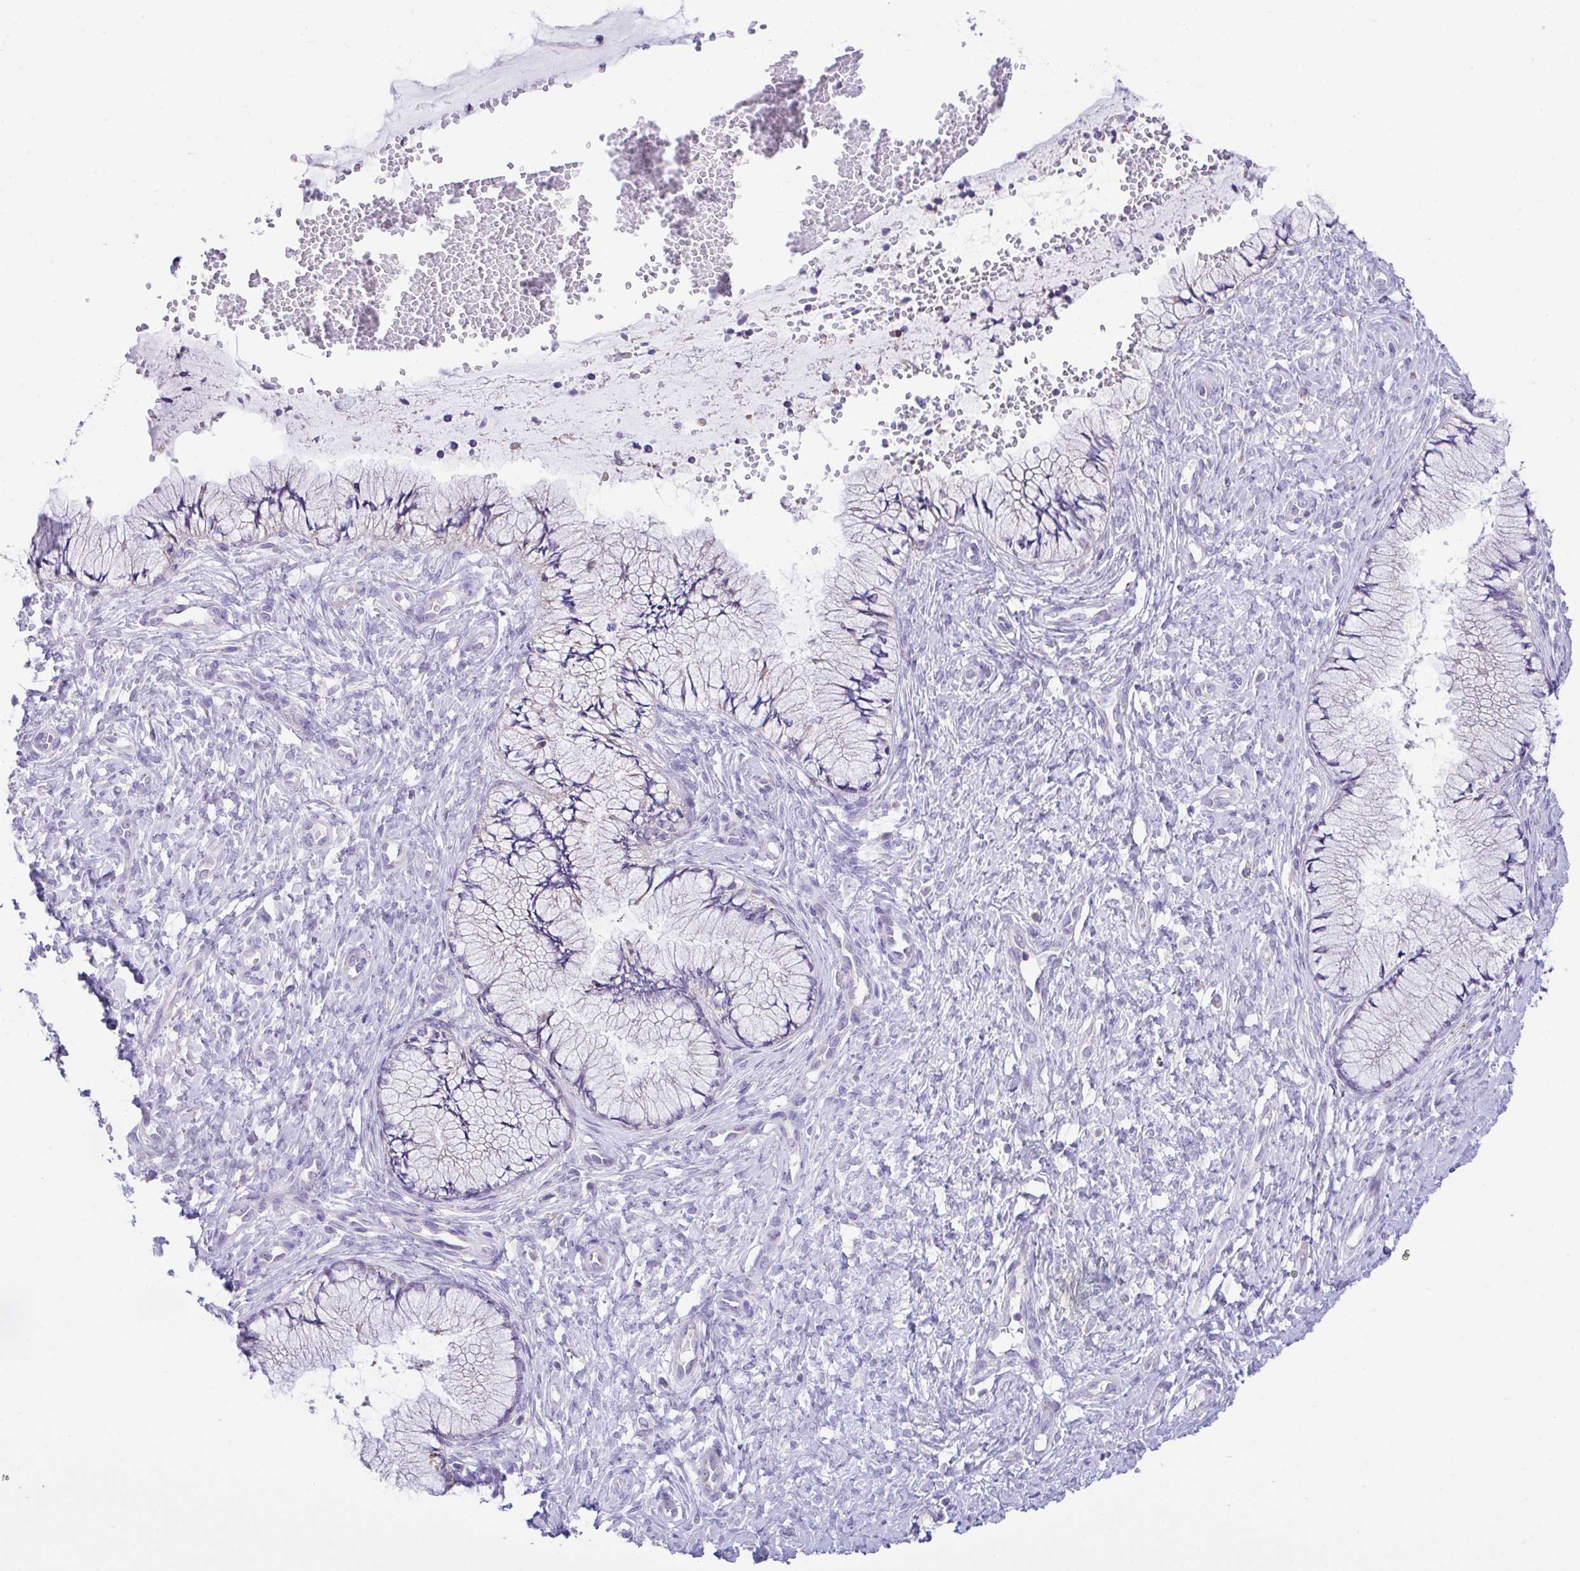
{"staining": {"intensity": "negative", "quantity": "none", "location": "none"}, "tissue": "cervix", "cell_type": "Glandular cells", "image_type": "normal", "snomed": [{"axis": "morphology", "description": "Normal tissue, NOS"}, {"axis": "topography", "description": "Cervix"}], "caption": "This is an IHC image of normal cervix. There is no staining in glandular cells.", "gene": "NLRP8", "patient": {"sex": "female", "age": 37}}